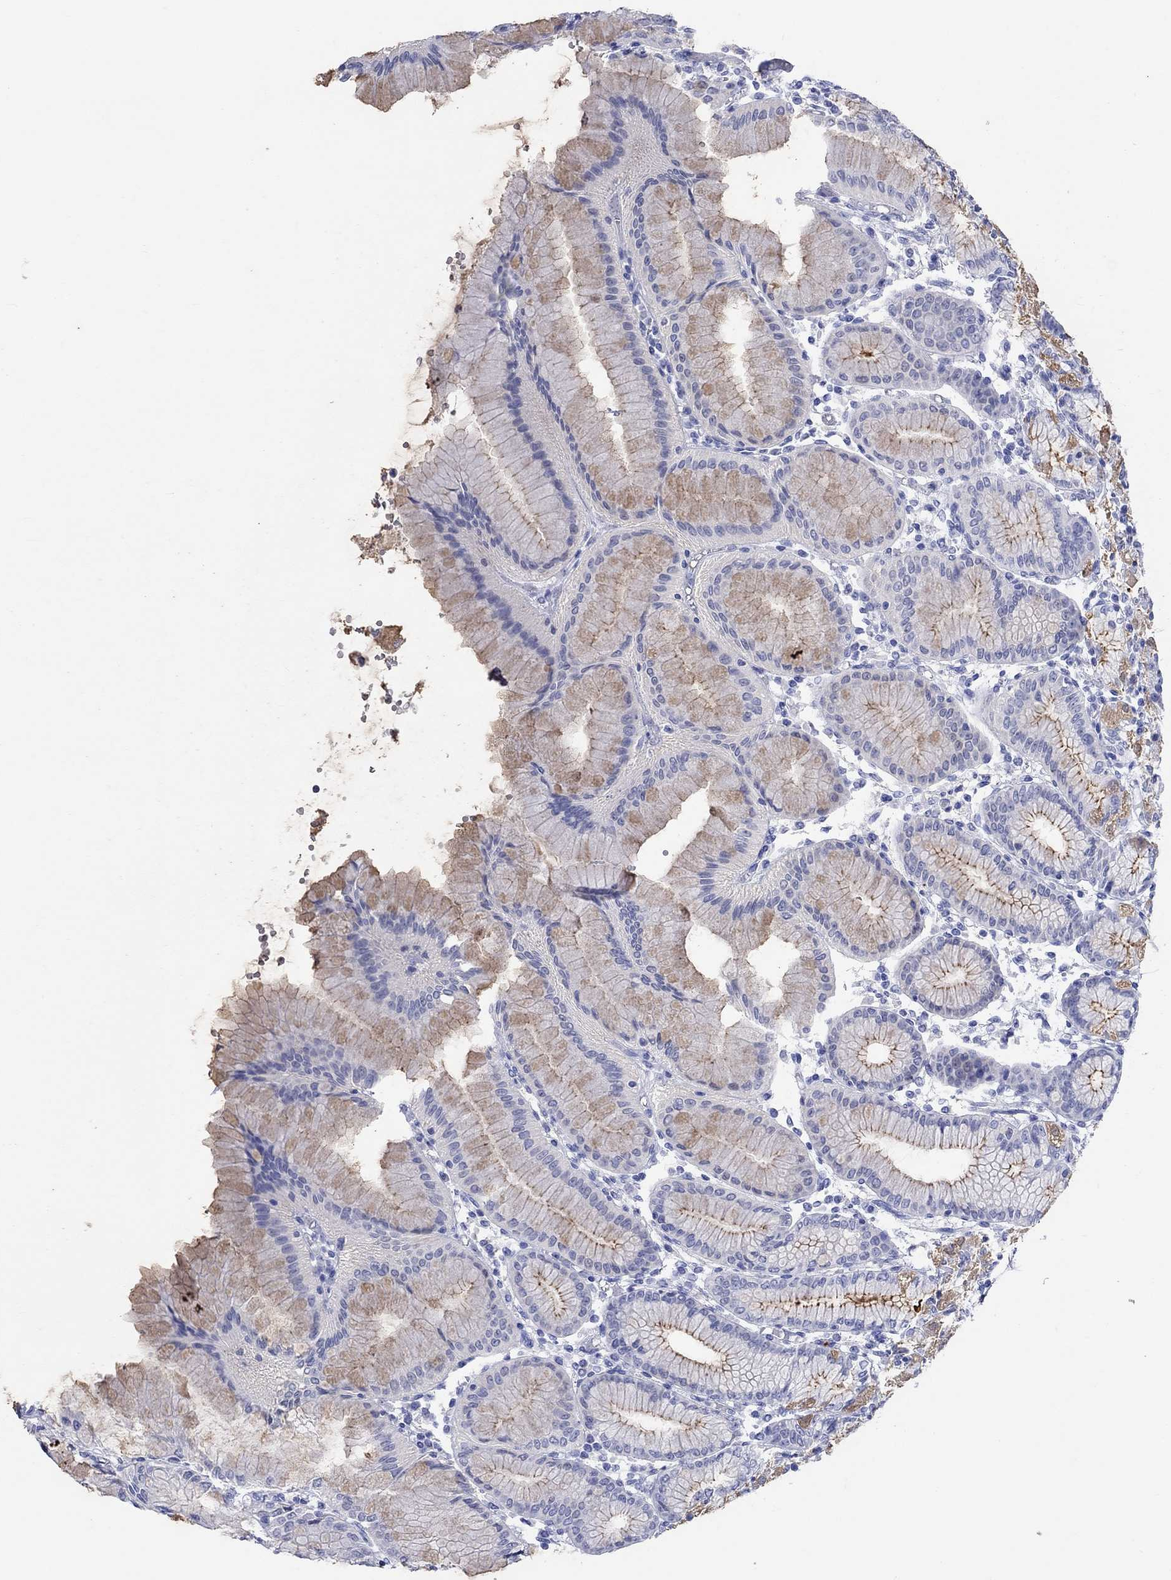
{"staining": {"intensity": "moderate", "quantity": "25%-75%", "location": "cytoplasmic/membranous"}, "tissue": "stomach", "cell_type": "Glandular cells", "image_type": "normal", "snomed": [{"axis": "morphology", "description": "Normal tissue, NOS"}, {"axis": "topography", "description": "Skeletal muscle"}, {"axis": "topography", "description": "Stomach"}], "caption": "A medium amount of moderate cytoplasmic/membranous positivity is identified in approximately 25%-75% of glandular cells in unremarkable stomach. Using DAB (brown) and hematoxylin (blue) stains, captured at high magnification using brightfield microscopy.", "gene": "SPATA9", "patient": {"sex": "female", "age": 57}}